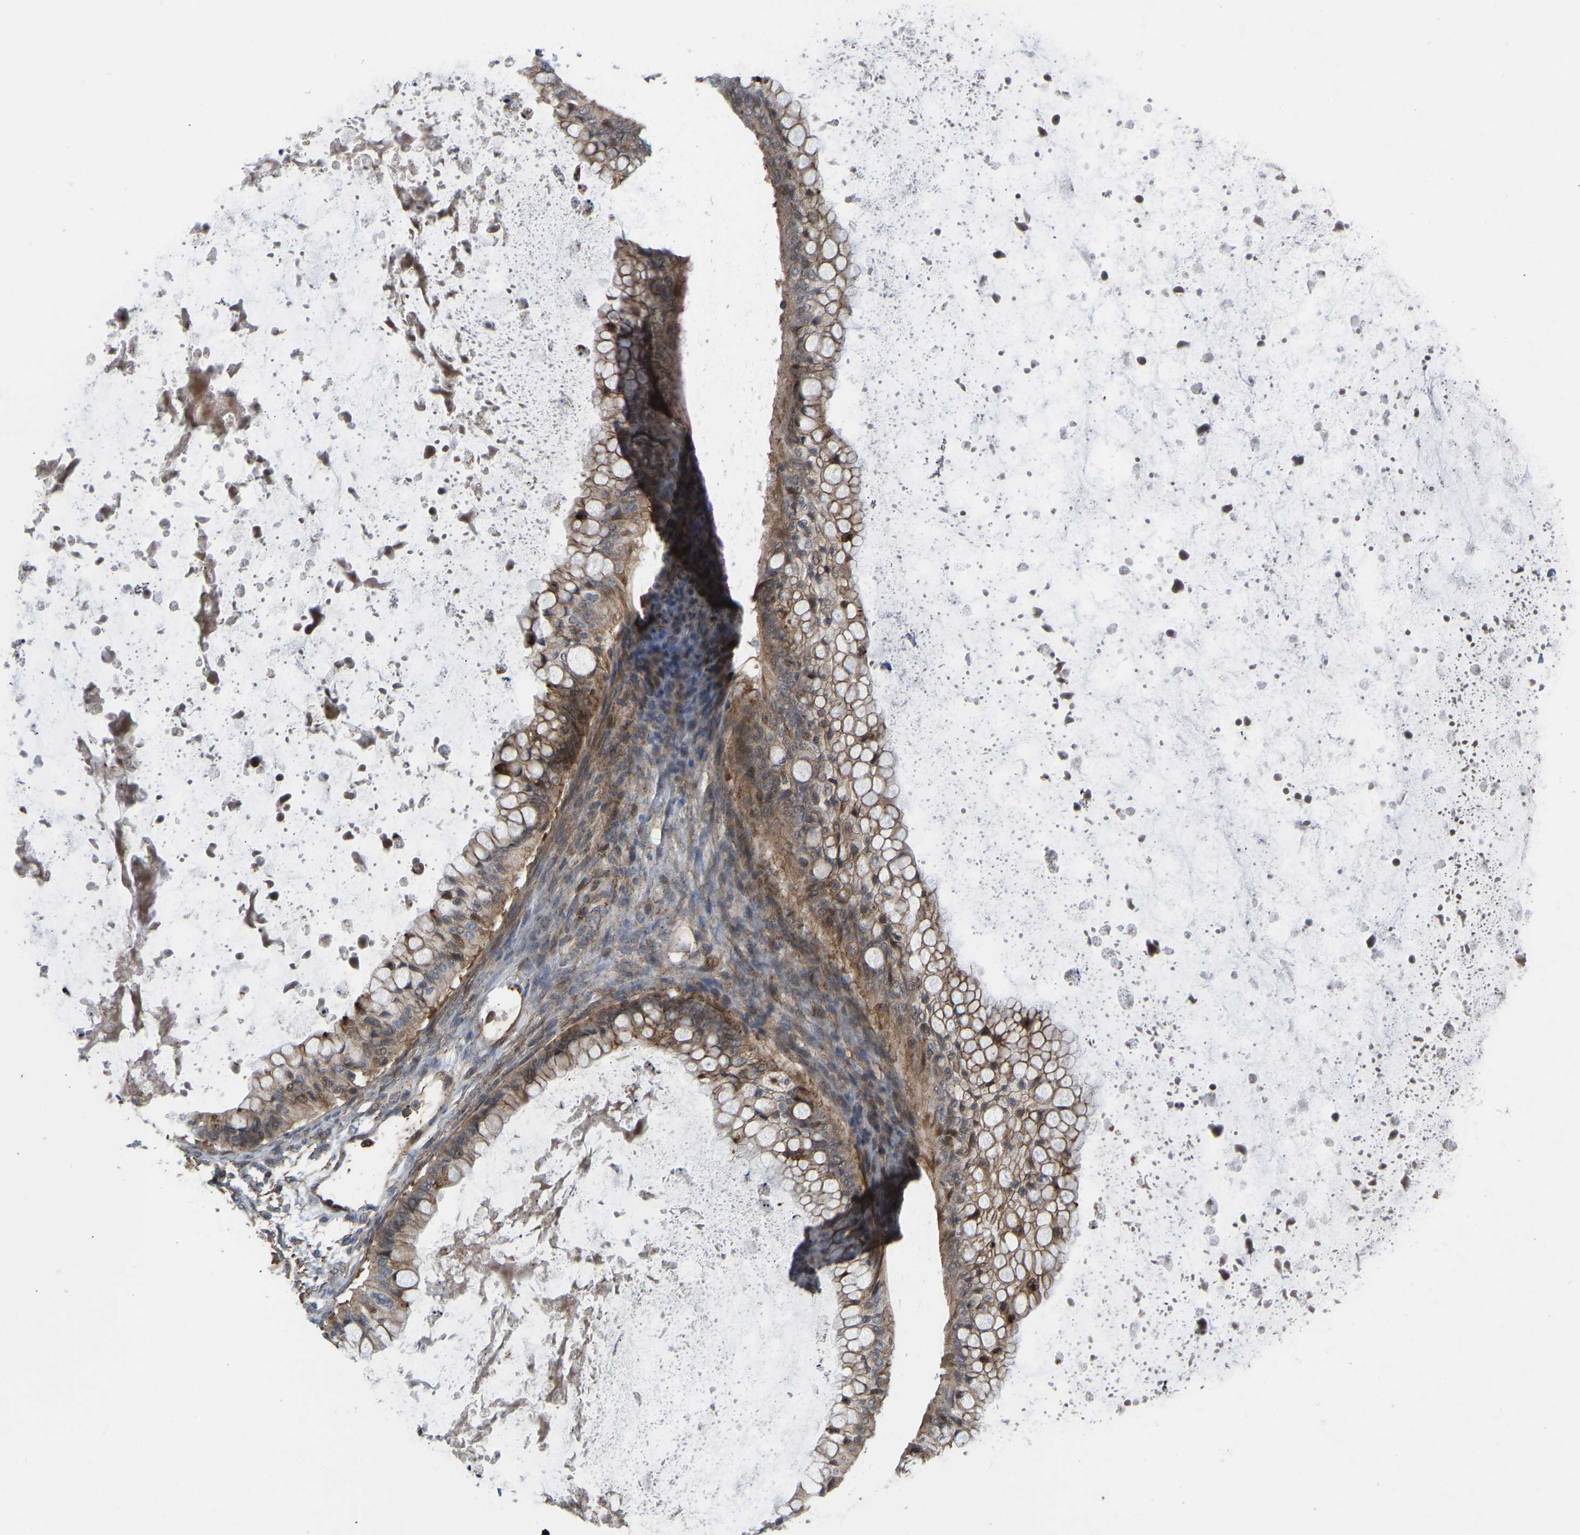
{"staining": {"intensity": "moderate", "quantity": ">75%", "location": "cytoplasmic/membranous,nuclear"}, "tissue": "ovarian cancer", "cell_type": "Tumor cells", "image_type": "cancer", "snomed": [{"axis": "morphology", "description": "Cystadenocarcinoma, mucinous, NOS"}, {"axis": "topography", "description": "Ovary"}], "caption": "Protein expression analysis of ovarian cancer (mucinous cystadenocarcinoma) shows moderate cytoplasmic/membranous and nuclear expression in about >75% of tumor cells.", "gene": "CYP7B1", "patient": {"sex": "female", "age": 57}}